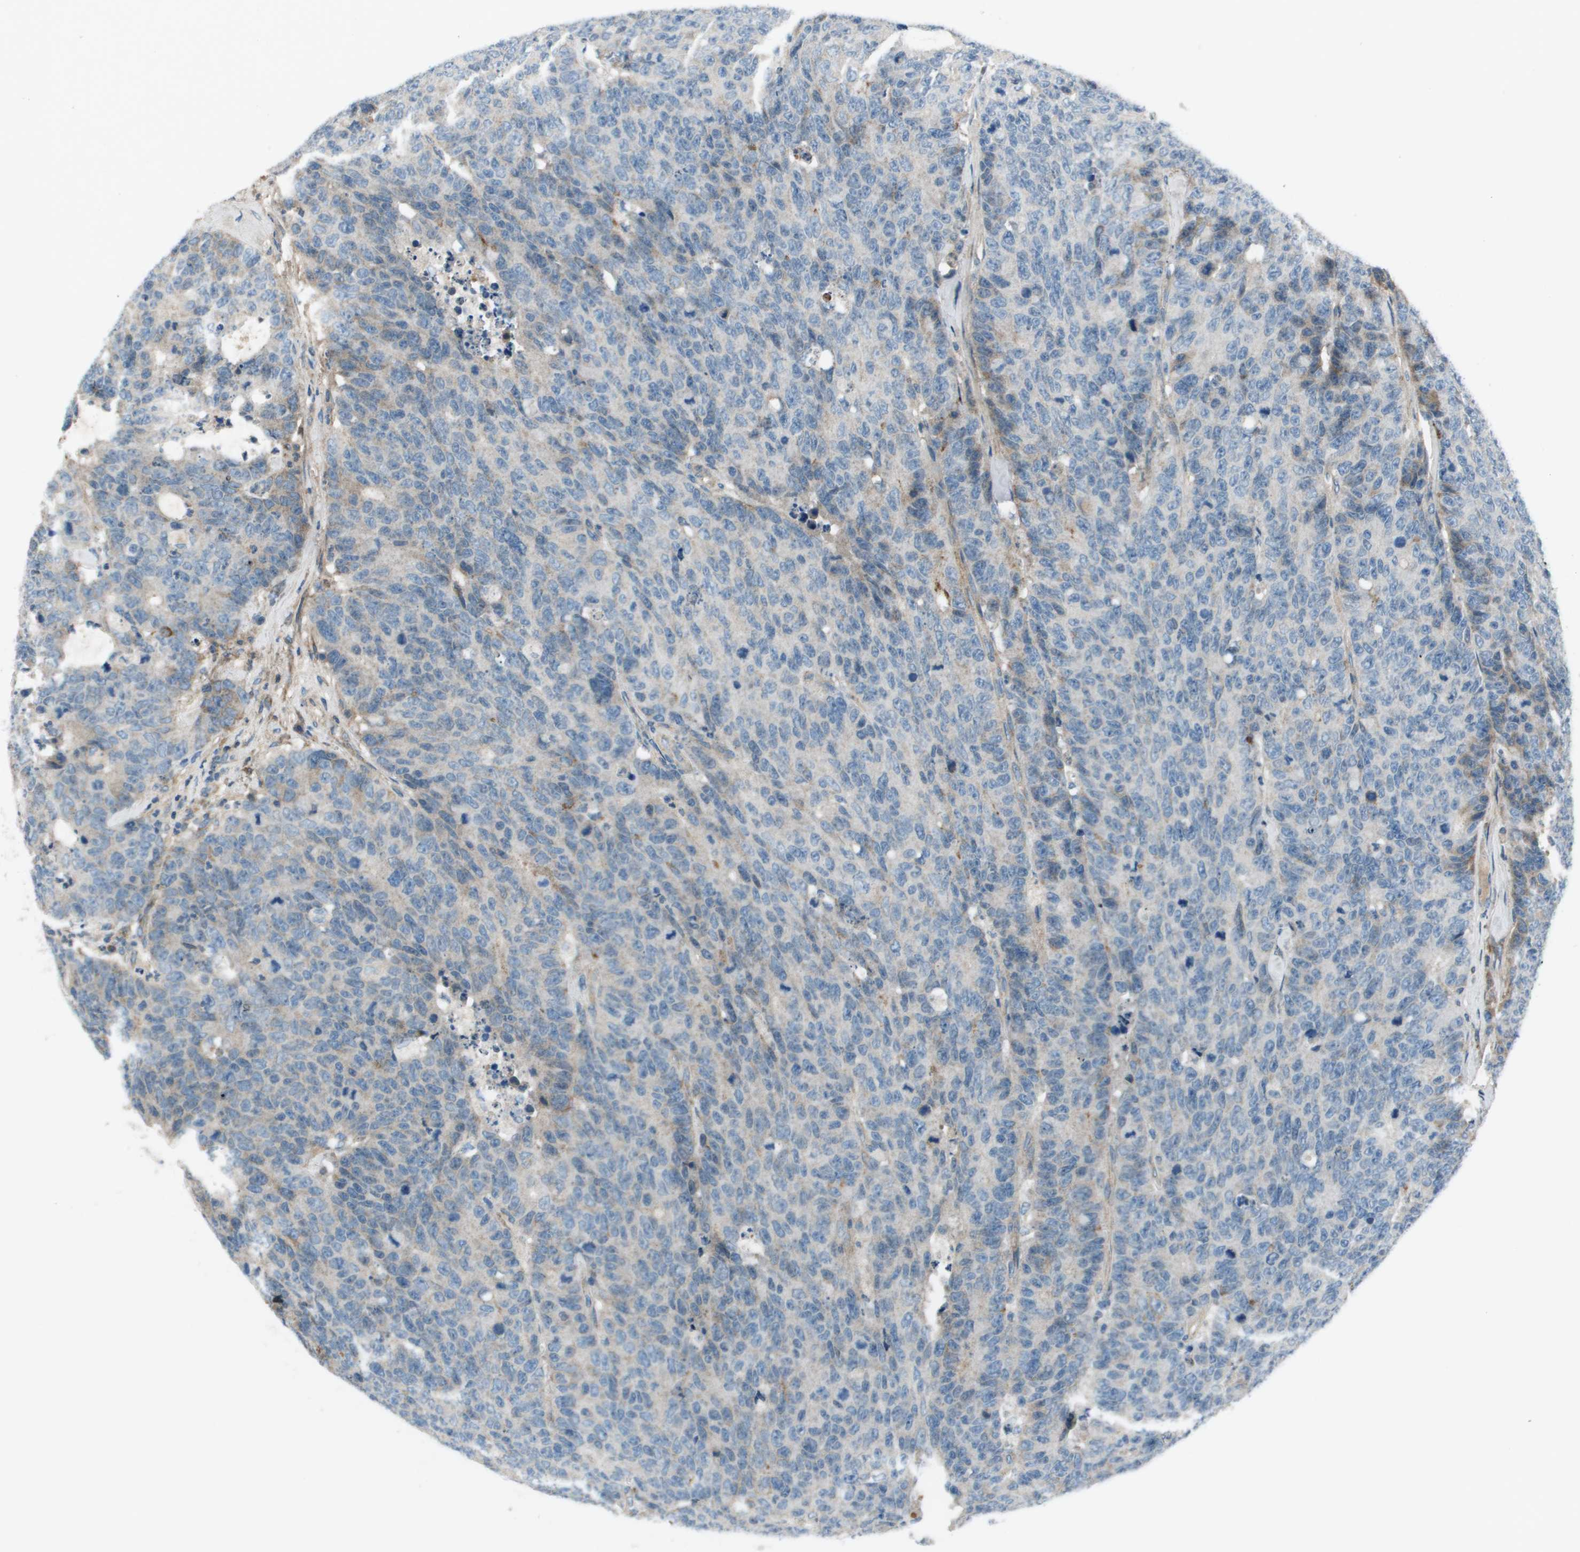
{"staining": {"intensity": "weak", "quantity": "<25%", "location": "cytoplasmic/membranous"}, "tissue": "colorectal cancer", "cell_type": "Tumor cells", "image_type": "cancer", "snomed": [{"axis": "morphology", "description": "Adenocarcinoma, NOS"}, {"axis": "topography", "description": "Colon"}], "caption": "IHC micrograph of neoplastic tissue: adenocarcinoma (colorectal) stained with DAB shows no significant protein expression in tumor cells.", "gene": "PCOLCE", "patient": {"sex": "female", "age": 86}}